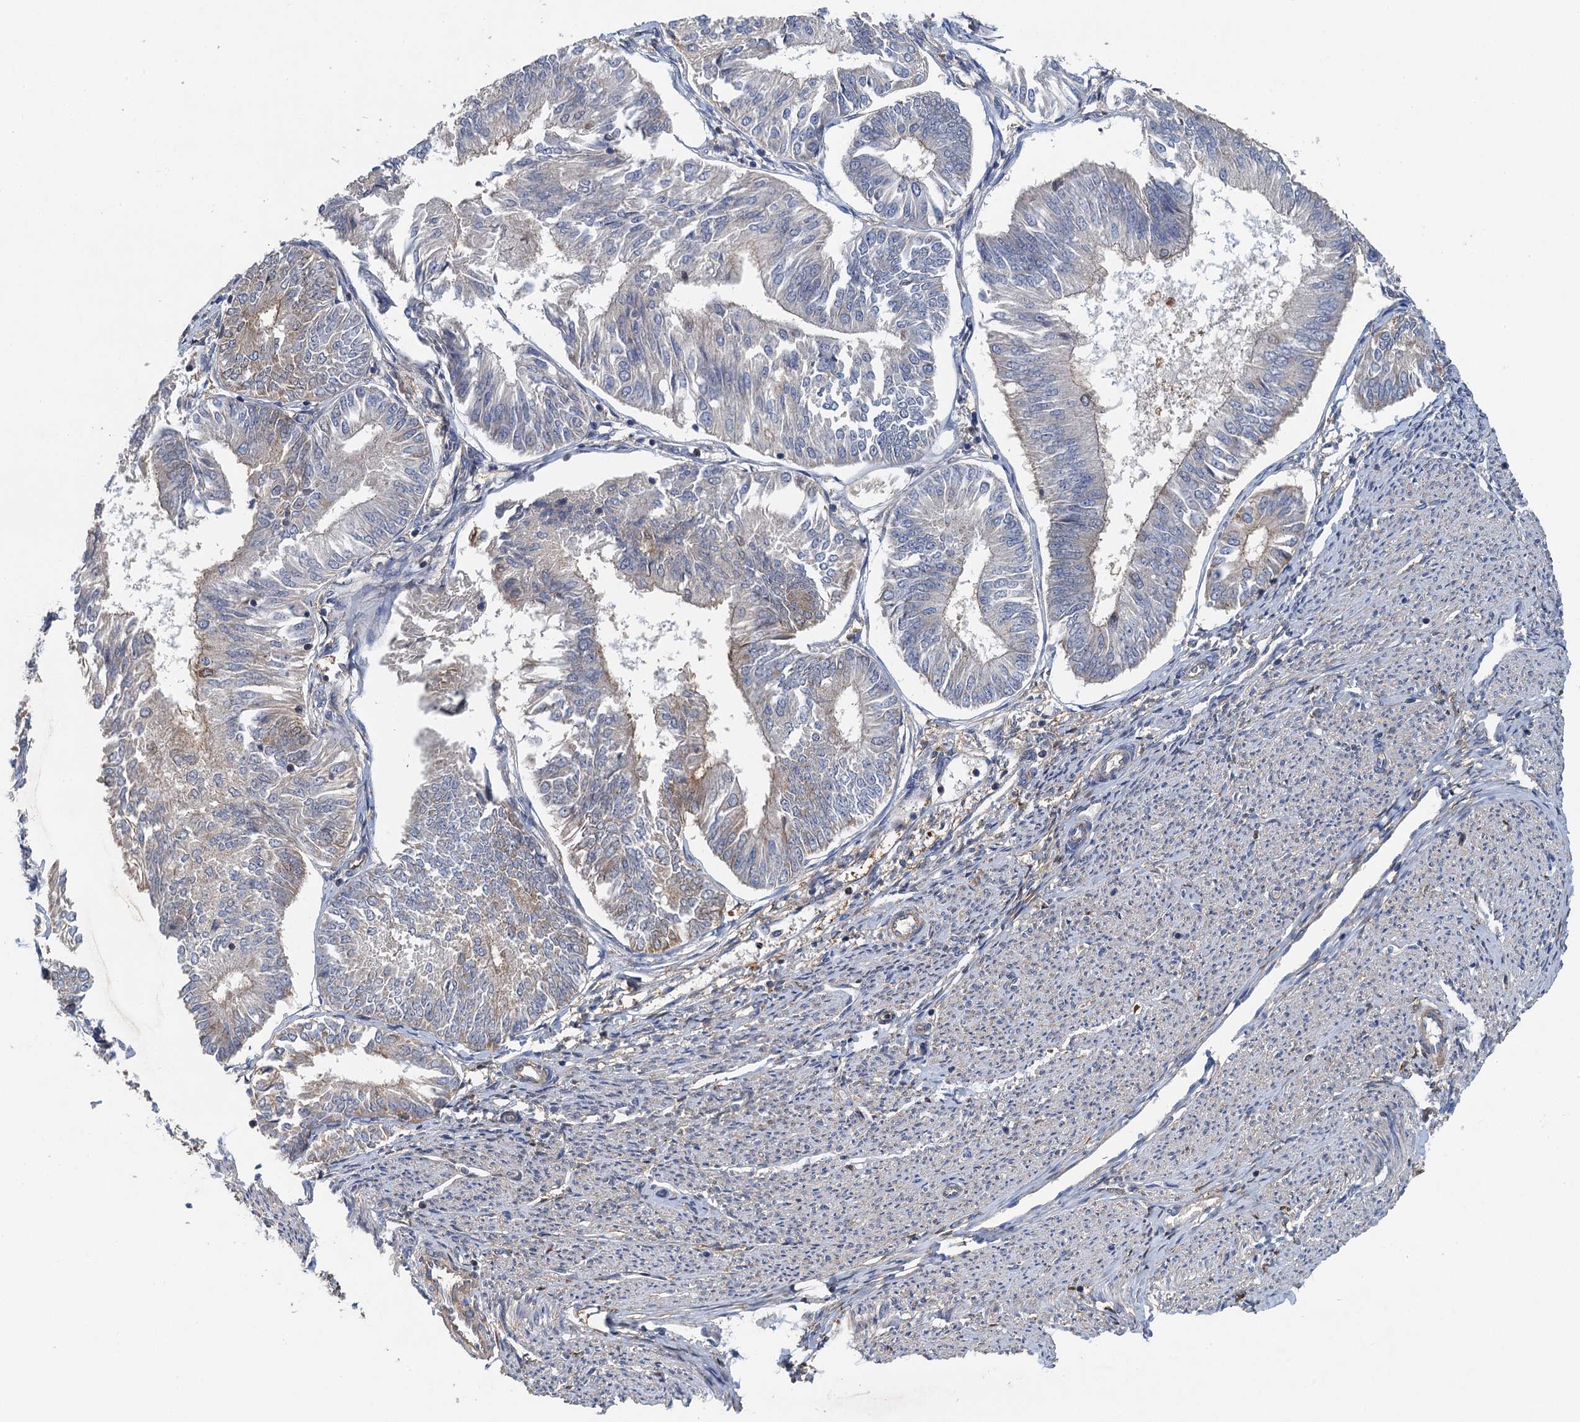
{"staining": {"intensity": "negative", "quantity": "none", "location": "none"}, "tissue": "endometrial cancer", "cell_type": "Tumor cells", "image_type": "cancer", "snomed": [{"axis": "morphology", "description": "Adenocarcinoma, NOS"}, {"axis": "topography", "description": "Endometrium"}], "caption": "Endometrial cancer (adenocarcinoma) was stained to show a protein in brown. There is no significant staining in tumor cells.", "gene": "RSAD2", "patient": {"sex": "female", "age": 58}}